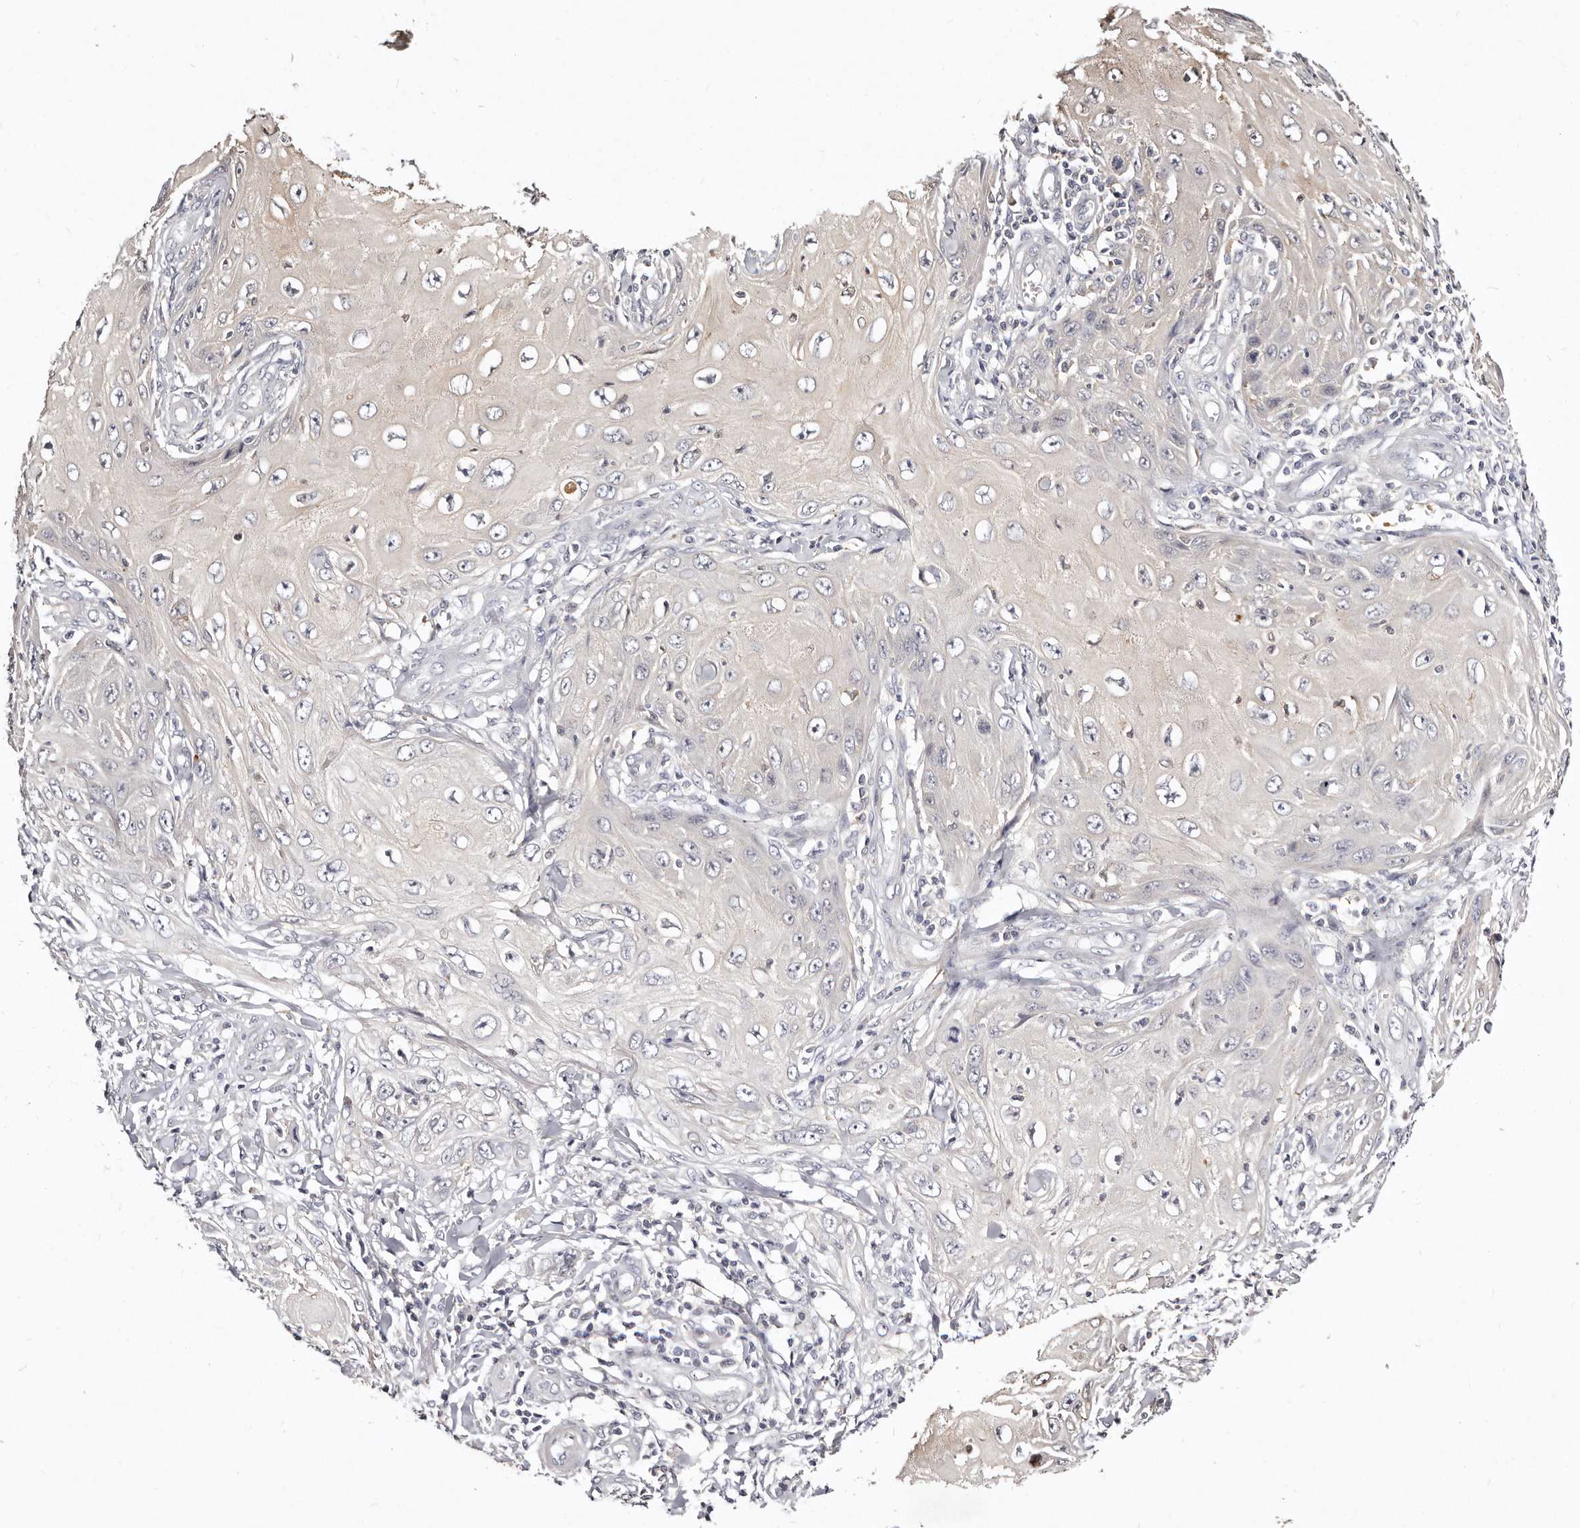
{"staining": {"intensity": "weak", "quantity": "<25%", "location": "cytoplasmic/membranous"}, "tissue": "skin cancer", "cell_type": "Tumor cells", "image_type": "cancer", "snomed": [{"axis": "morphology", "description": "Squamous cell carcinoma, NOS"}, {"axis": "topography", "description": "Skin"}], "caption": "High magnification brightfield microscopy of skin cancer stained with DAB (brown) and counterstained with hematoxylin (blue): tumor cells show no significant staining.", "gene": "MRPS33", "patient": {"sex": "female", "age": 73}}